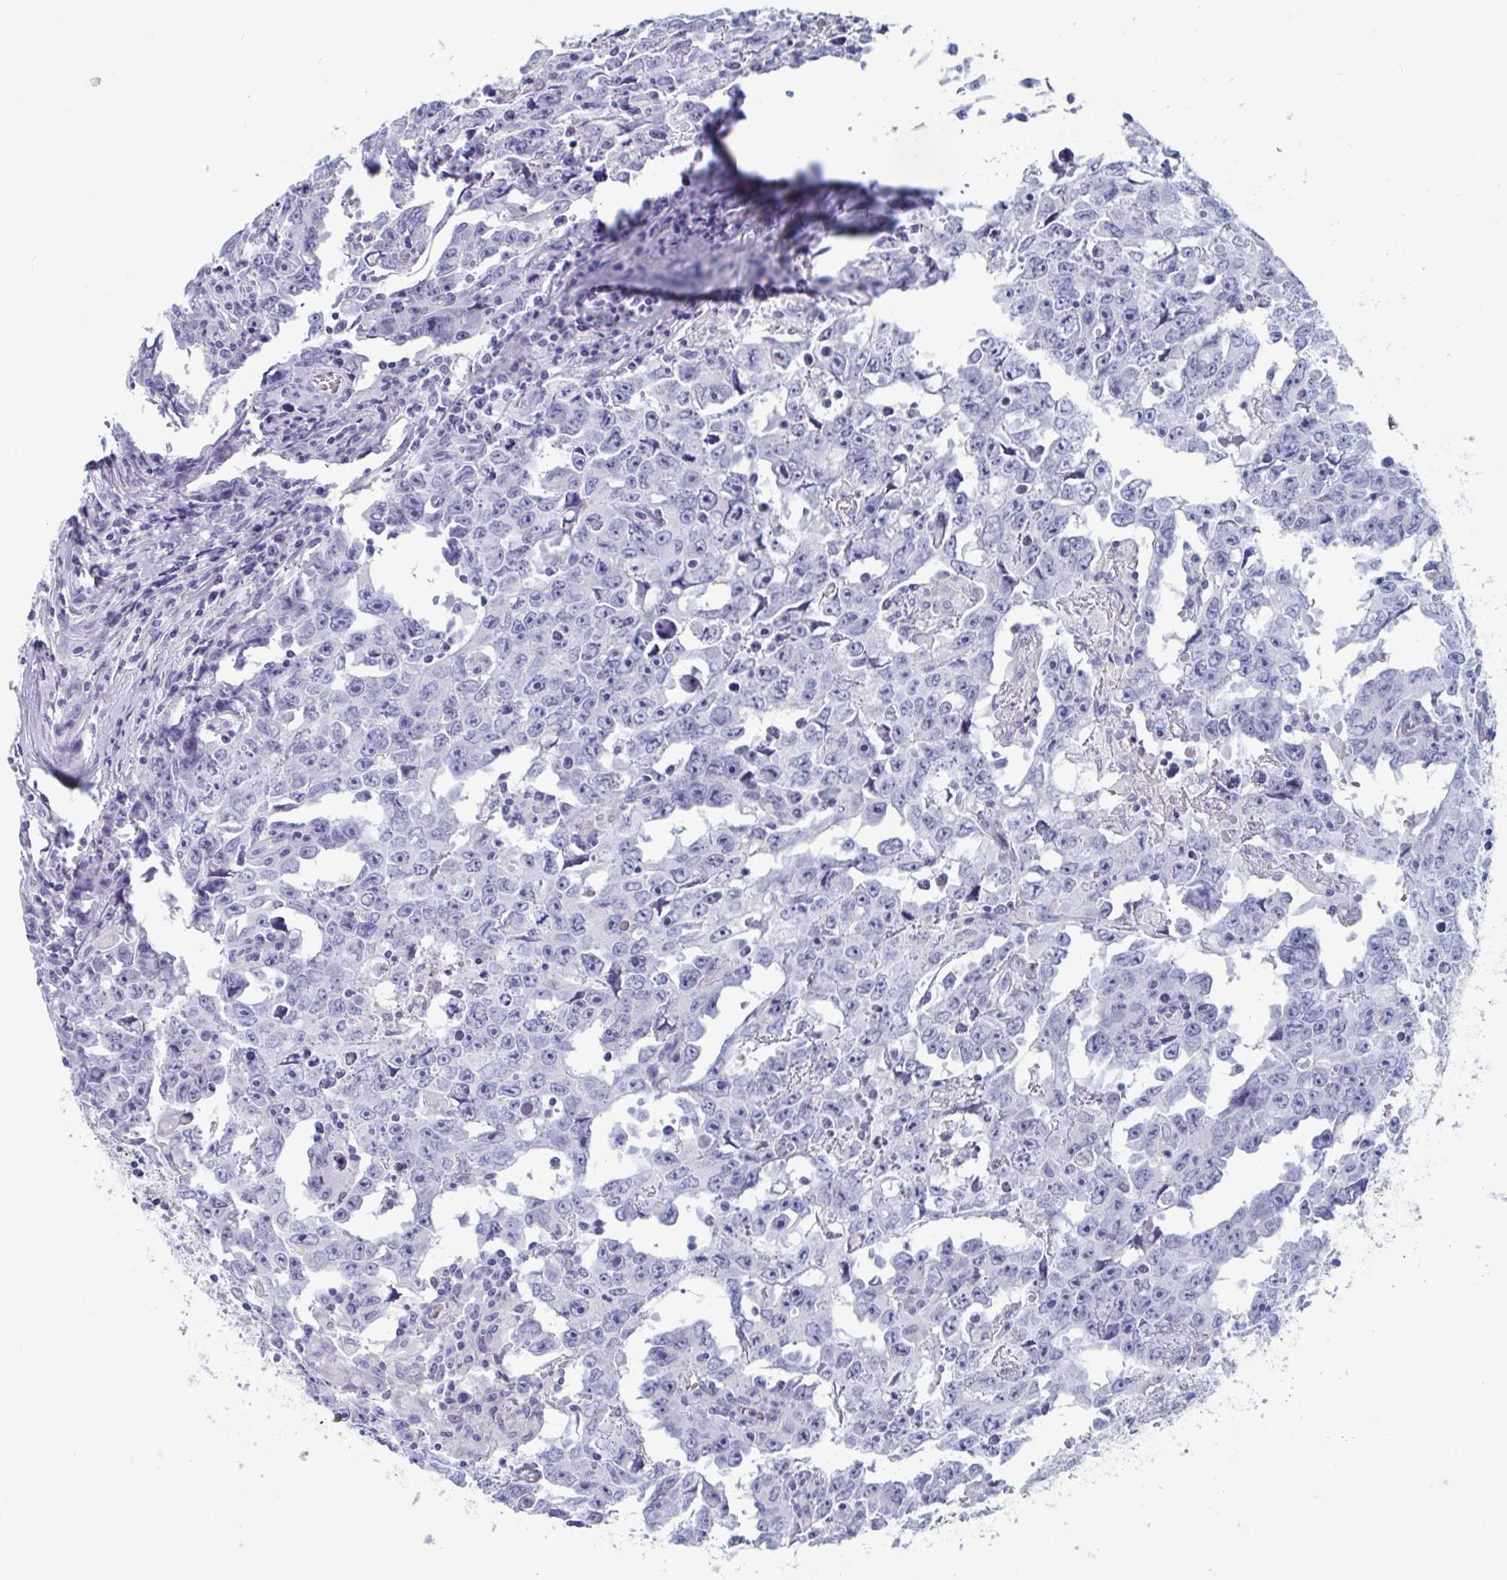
{"staining": {"intensity": "negative", "quantity": "none", "location": "none"}, "tissue": "testis cancer", "cell_type": "Tumor cells", "image_type": "cancer", "snomed": [{"axis": "morphology", "description": "Carcinoma, Embryonal, NOS"}, {"axis": "topography", "description": "Testis"}], "caption": "Image shows no significant protein positivity in tumor cells of testis cancer.", "gene": "DPEP3", "patient": {"sex": "male", "age": 22}}